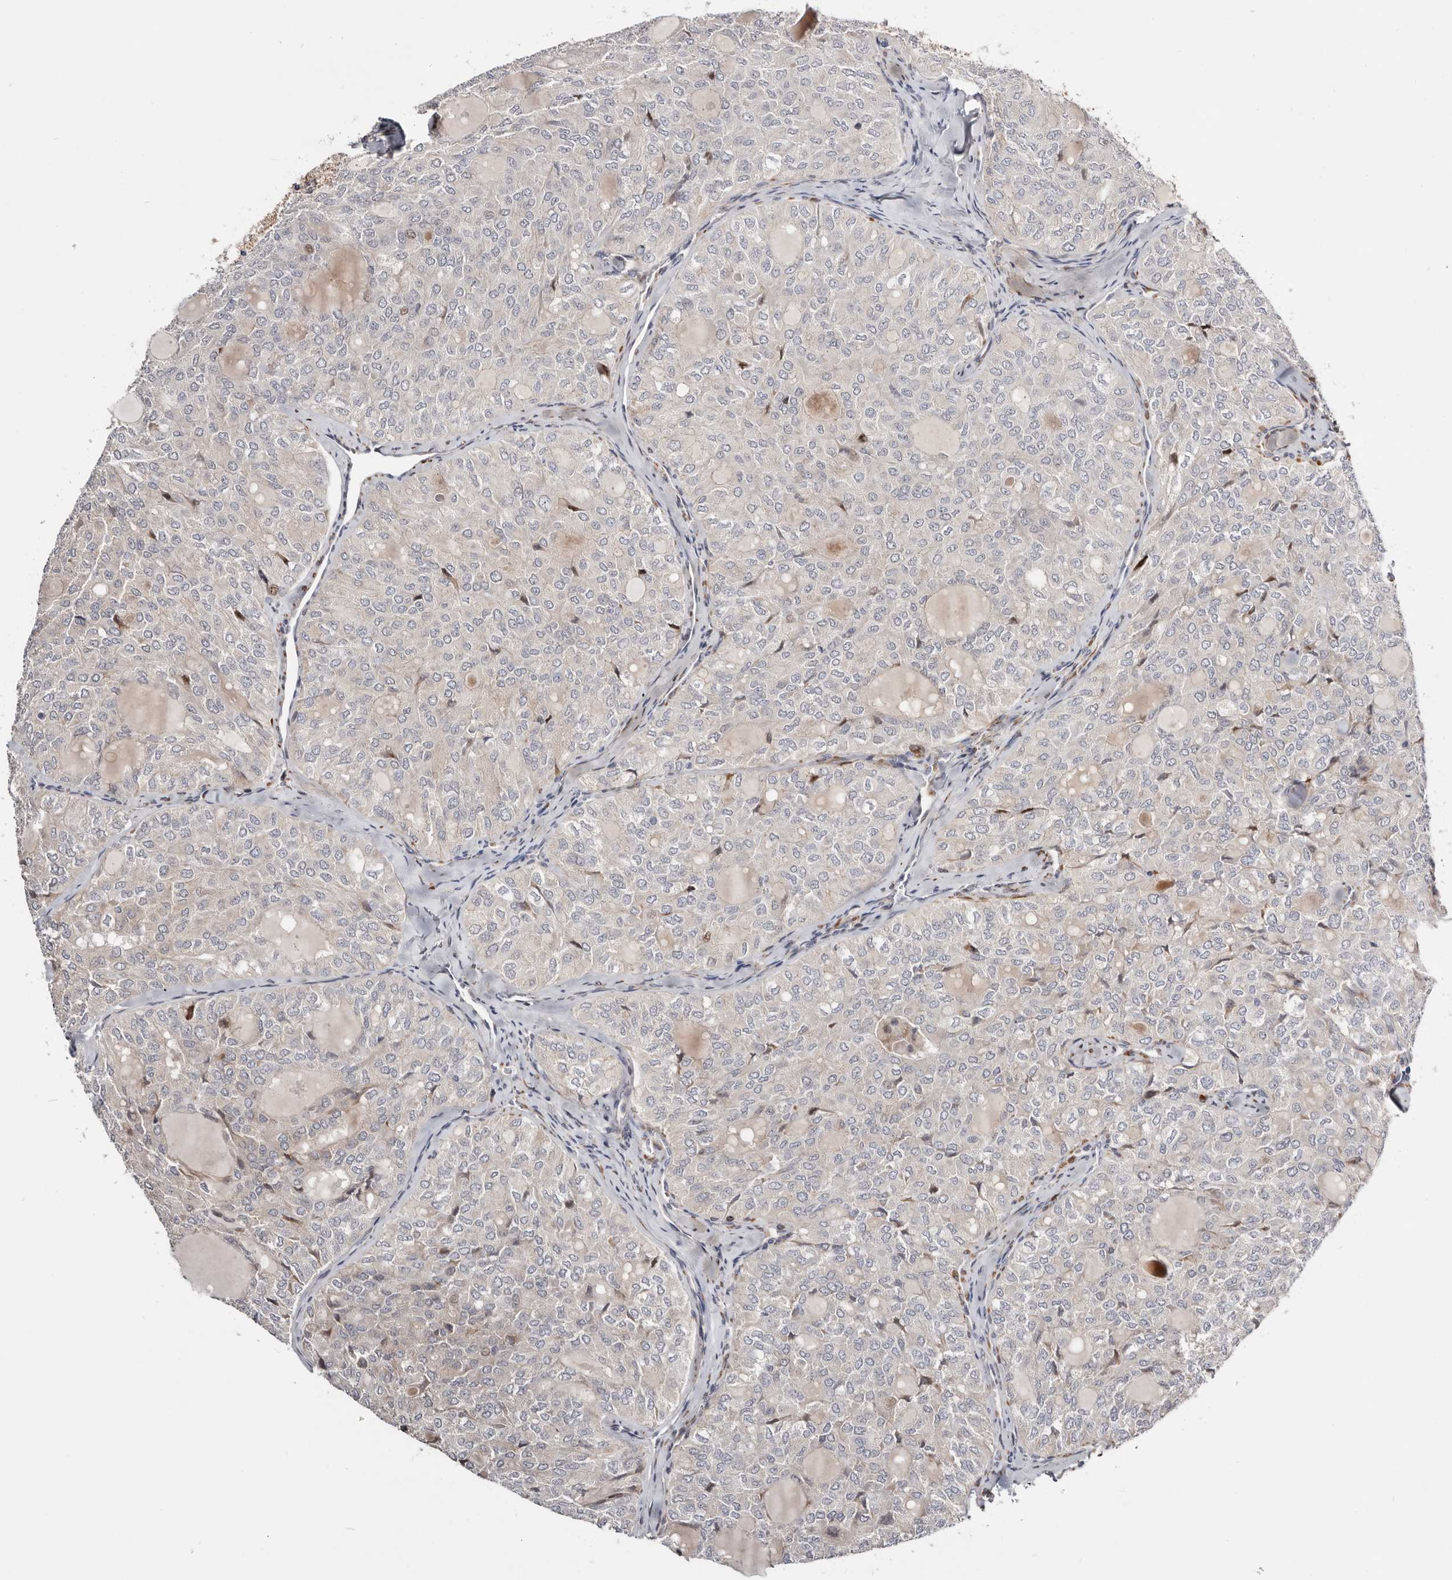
{"staining": {"intensity": "negative", "quantity": "none", "location": "none"}, "tissue": "thyroid cancer", "cell_type": "Tumor cells", "image_type": "cancer", "snomed": [{"axis": "morphology", "description": "Follicular adenoma carcinoma, NOS"}, {"axis": "topography", "description": "Thyroid gland"}], "caption": "Tumor cells are negative for protein expression in human thyroid cancer (follicular adenoma carcinoma).", "gene": "USH1C", "patient": {"sex": "male", "age": 75}}